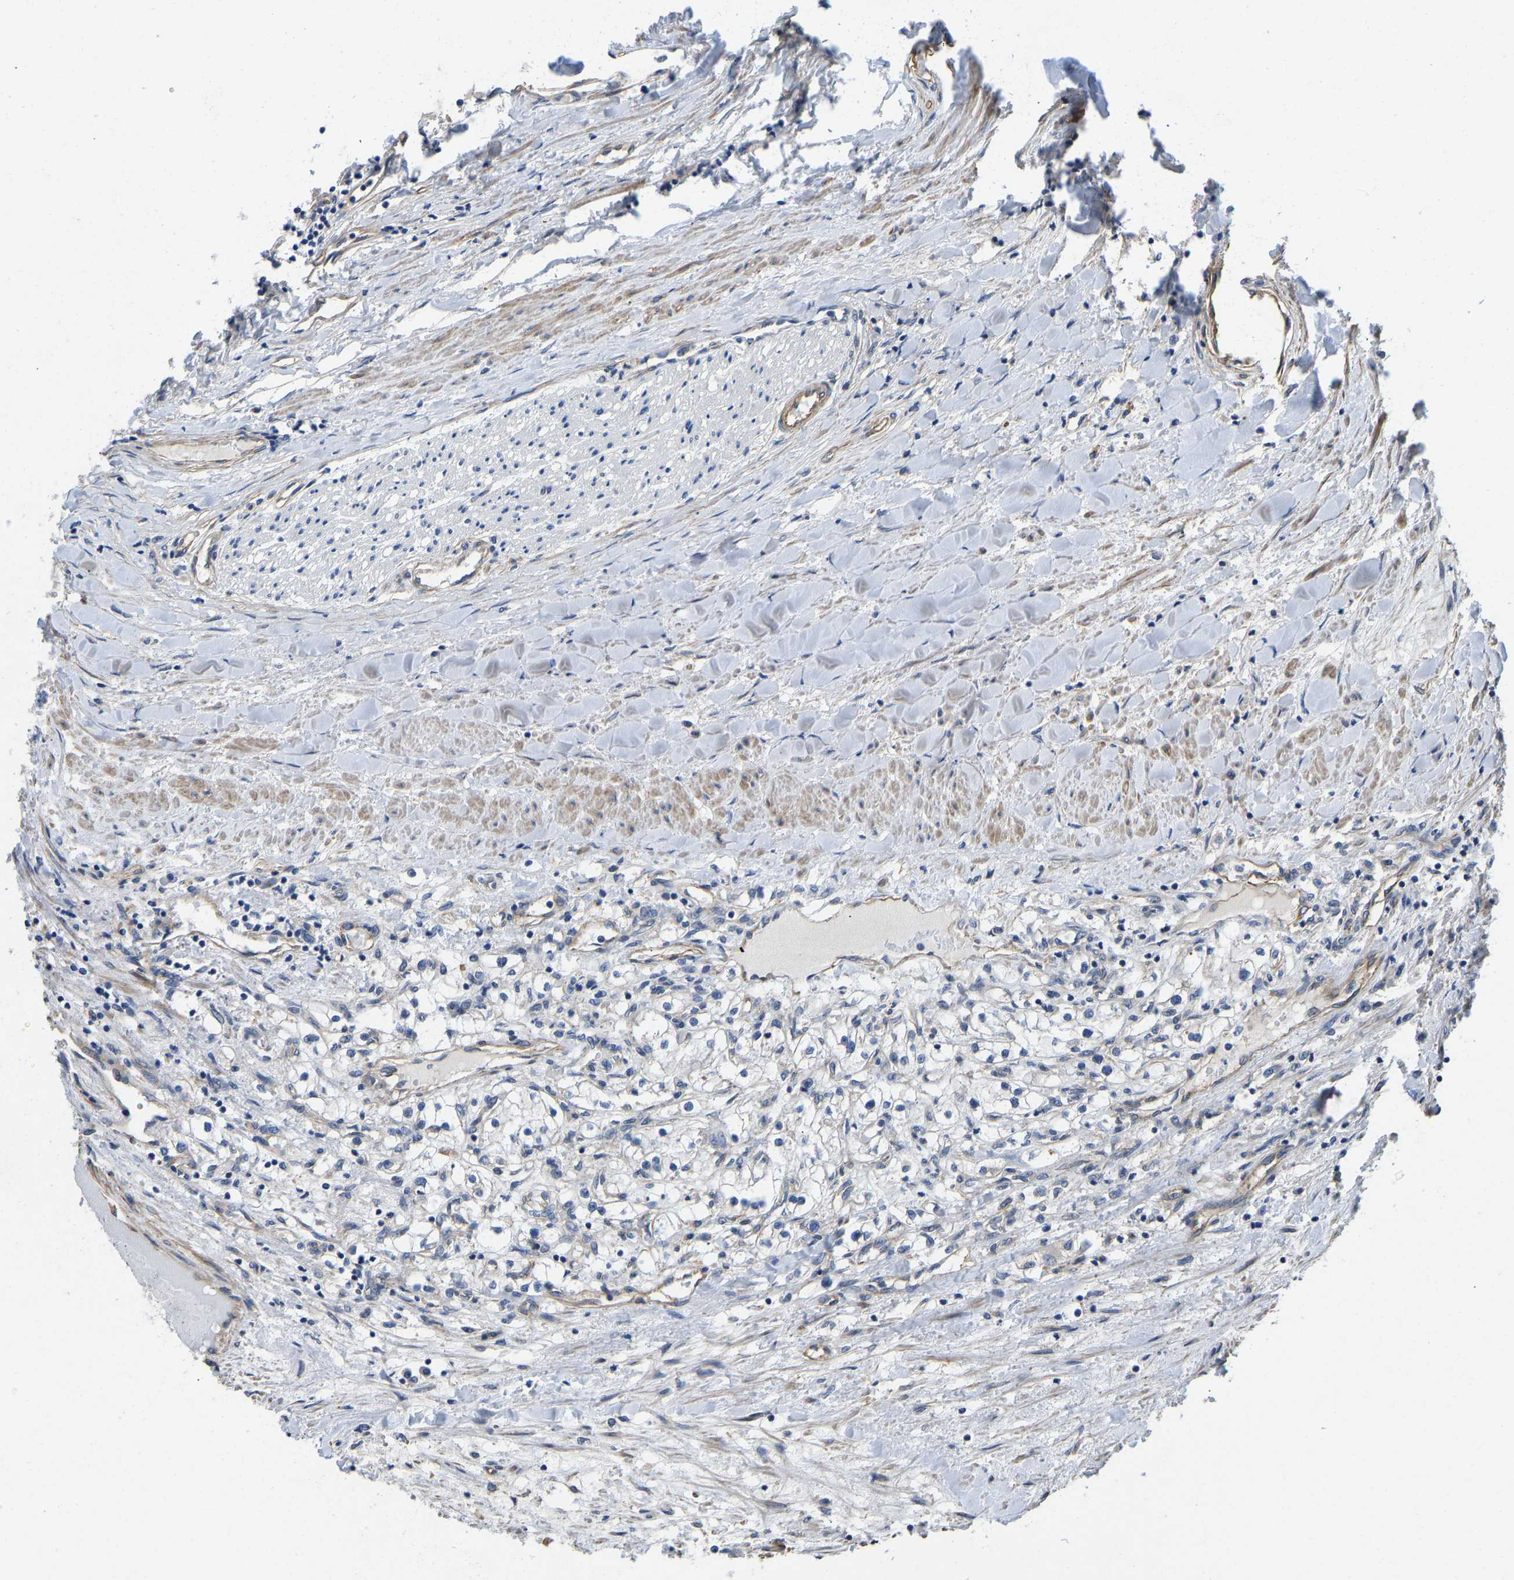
{"staining": {"intensity": "negative", "quantity": "none", "location": "none"}, "tissue": "renal cancer", "cell_type": "Tumor cells", "image_type": "cancer", "snomed": [{"axis": "morphology", "description": "Adenocarcinoma, NOS"}, {"axis": "topography", "description": "Kidney"}], "caption": "High power microscopy histopathology image of an immunohistochemistry micrograph of renal cancer, revealing no significant positivity in tumor cells.", "gene": "ELMO2", "patient": {"sex": "male", "age": 68}}